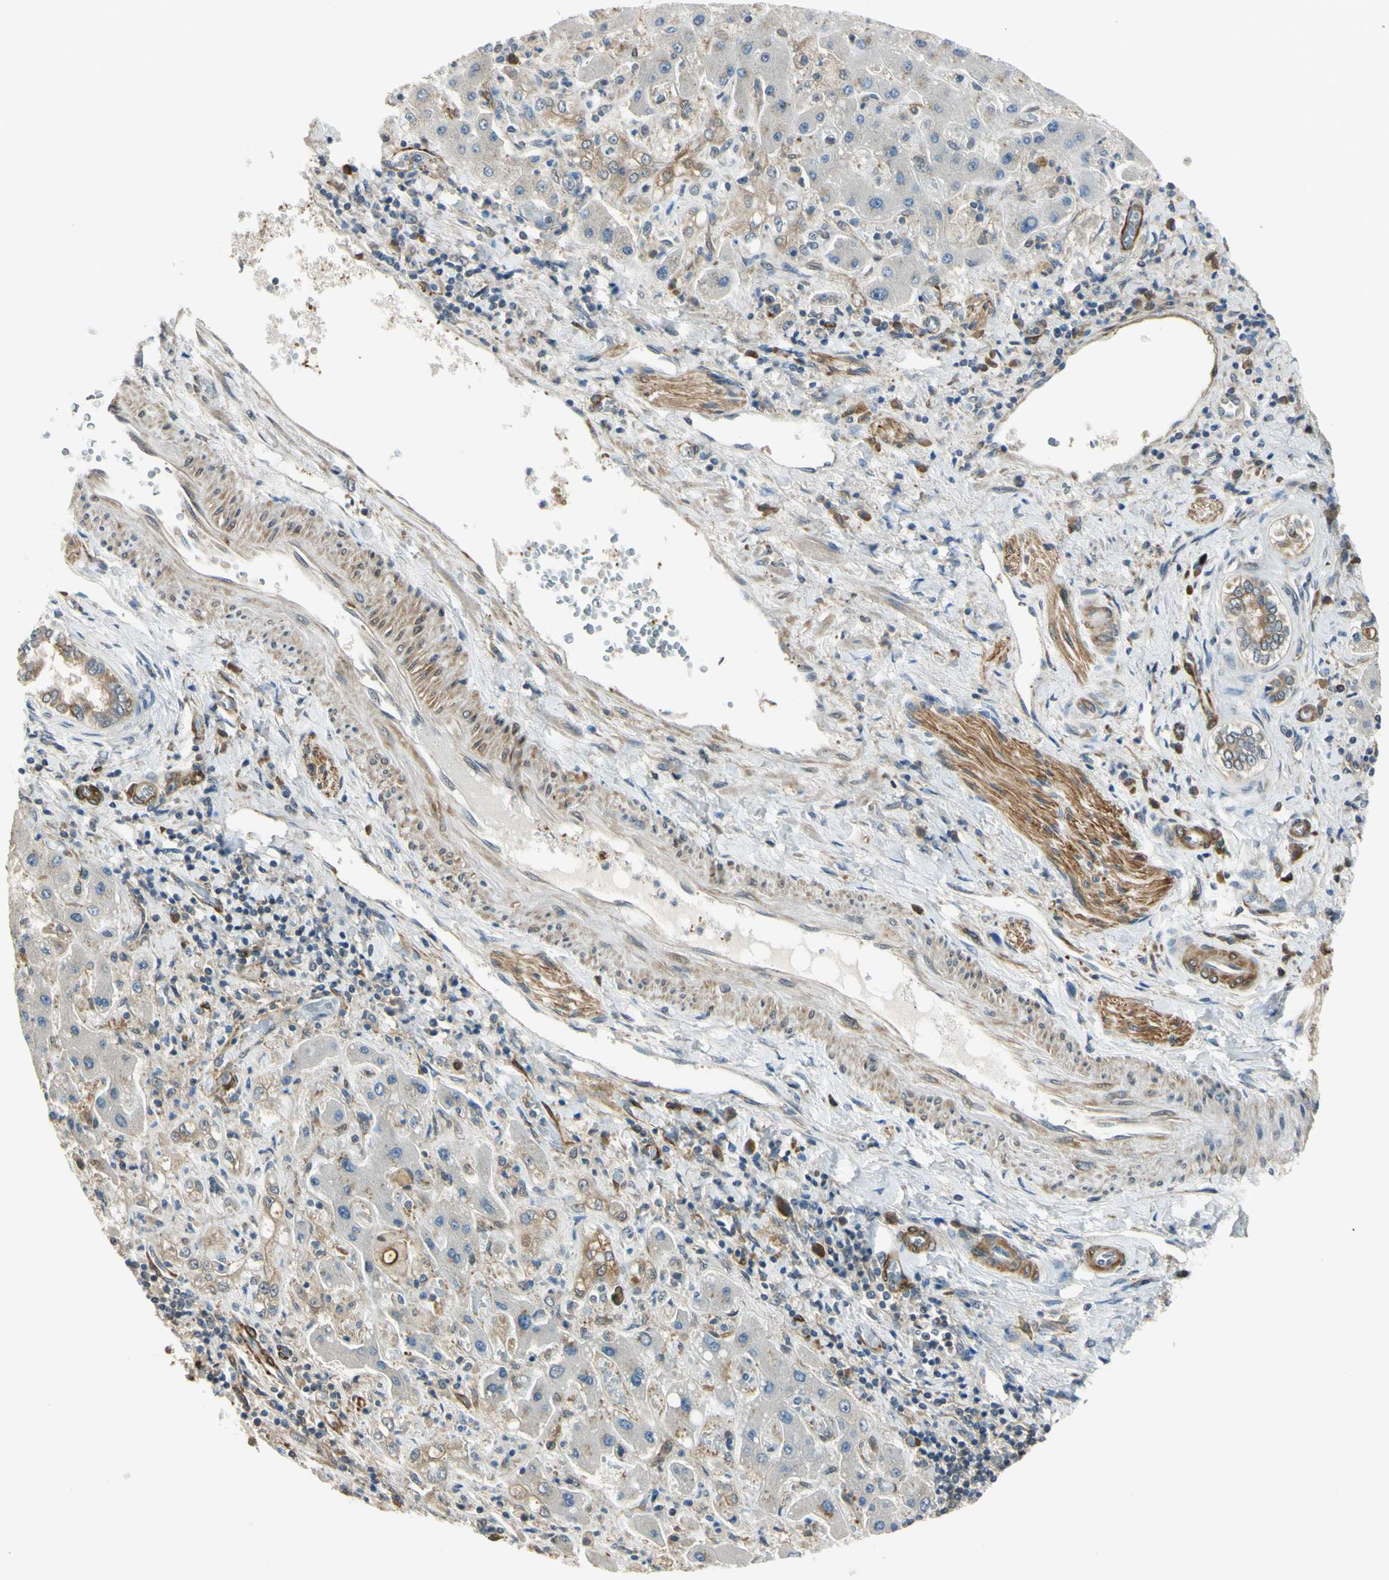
{"staining": {"intensity": "weak", "quantity": ">75%", "location": "cytoplasmic/membranous"}, "tissue": "liver cancer", "cell_type": "Tumor cells", "image_type": "cancer", "snomed": [{"axis": "morphology", "description": "Cholangiocarcinoma"}, {"axis": "topography", "description": "Liver"}], "caption": "Brown immunohistochemical staining in human cholangiocarcinoma (liver) demonstrates weak cytoplasmic/membranous staining in approximately >75% of tumor cells.", "gene": "RASGRF1", "patient": {"sex": "male", "age": 50}}